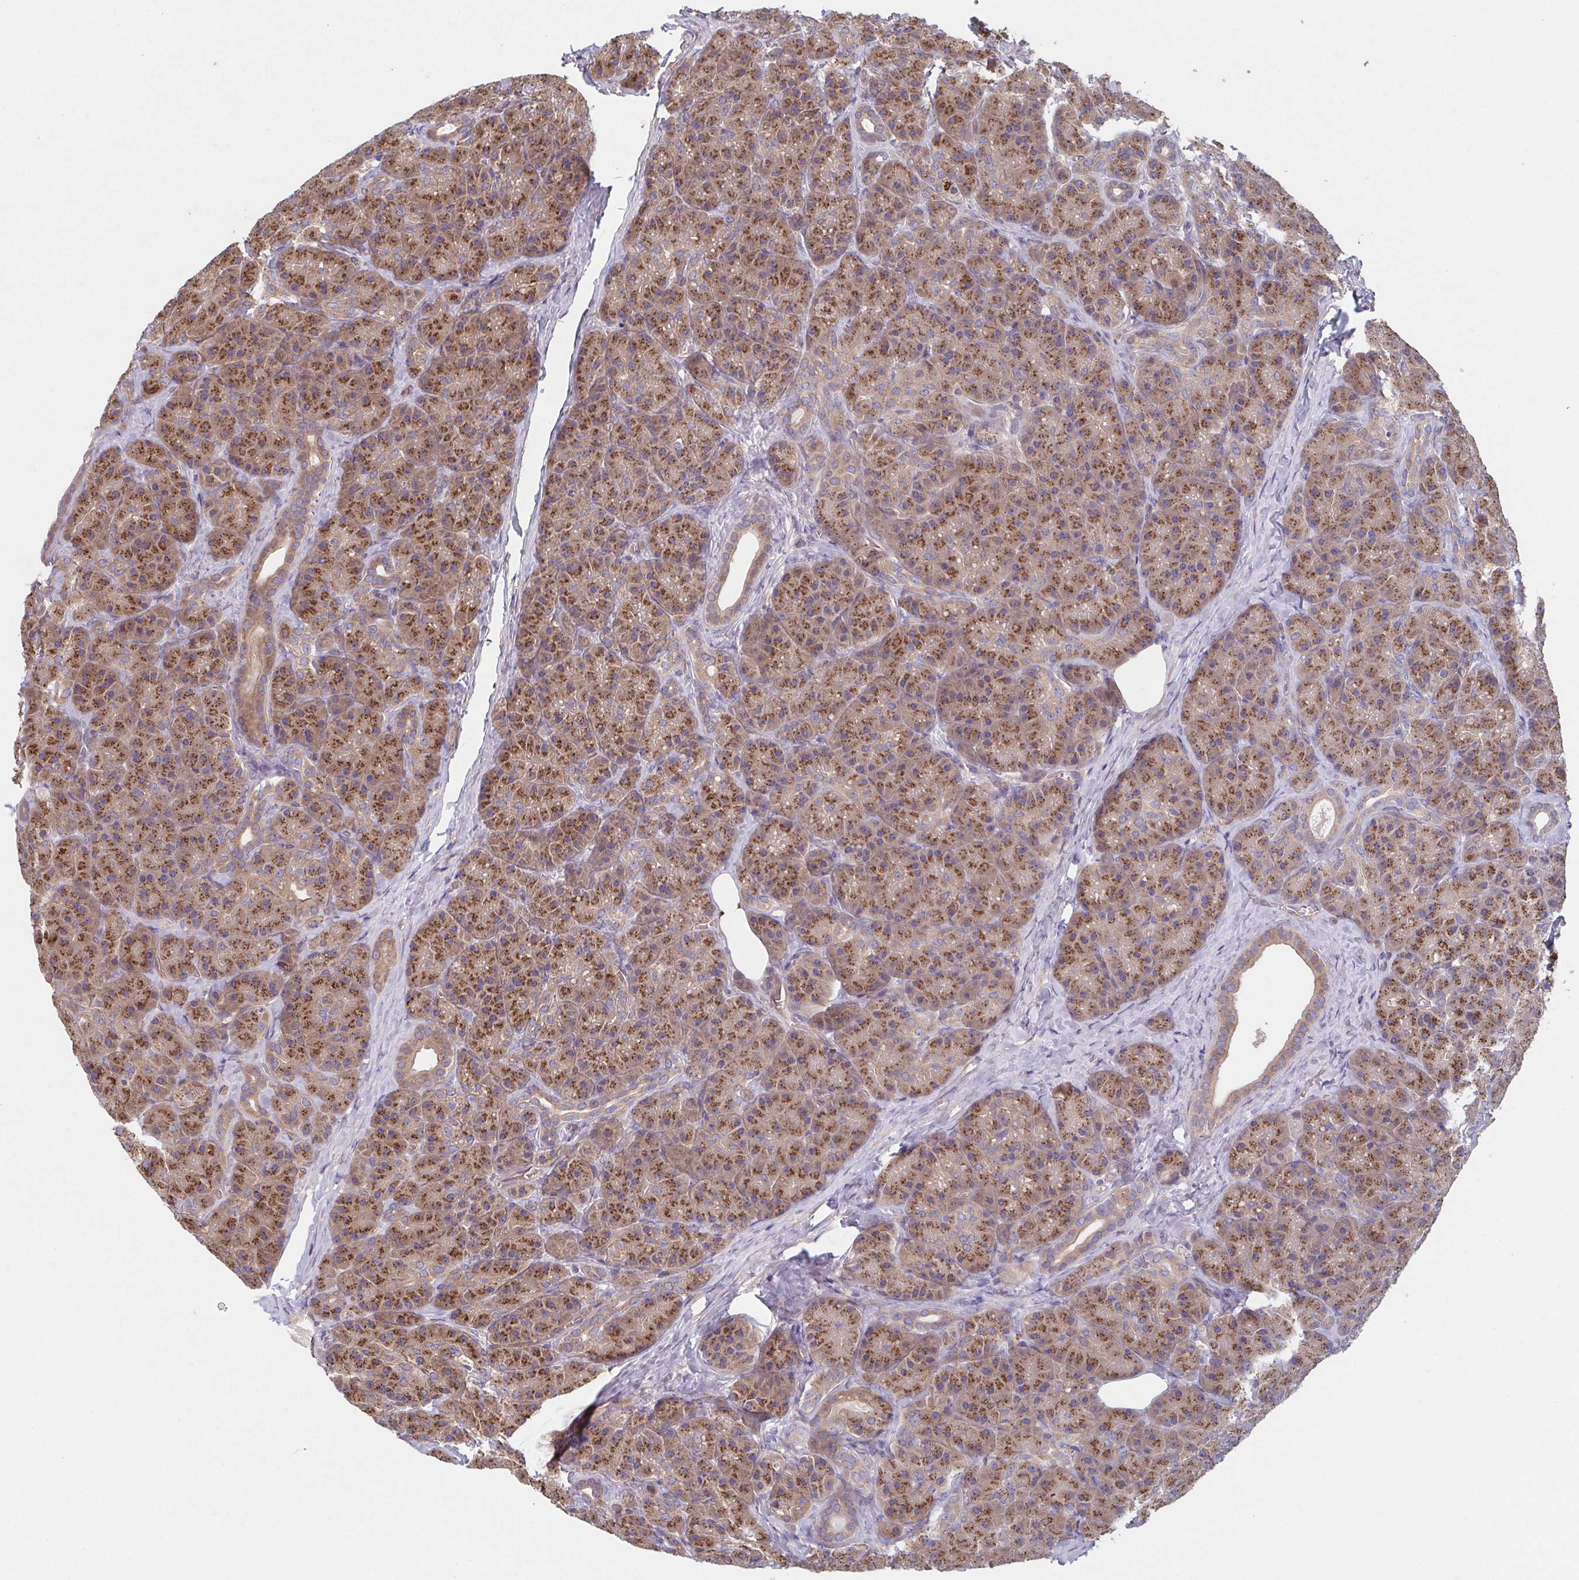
{"staining": {"intensity": "moderate", "quantity": ">75%", "location": "cytoplasmic/membranous"}, "tissue": "pancreas", "cell_type": "Exocrine glandular cells", "image_type": "normal", "snomed": [{"axis": "morphology", "description": "Normal tissue, NOS"}, {"axis": "topography", "description": "Pancreas"}], "caption": "An immunohistochemistry image of benign tissue is shown. Protein staining in brown shows moderate cytoplasmic/membranous positivity in pancreas within exocrine glandular cells. Nuclei are stained in blue.", "gene": "COPB1", "patient": {"sex": "male", "age": 57}}